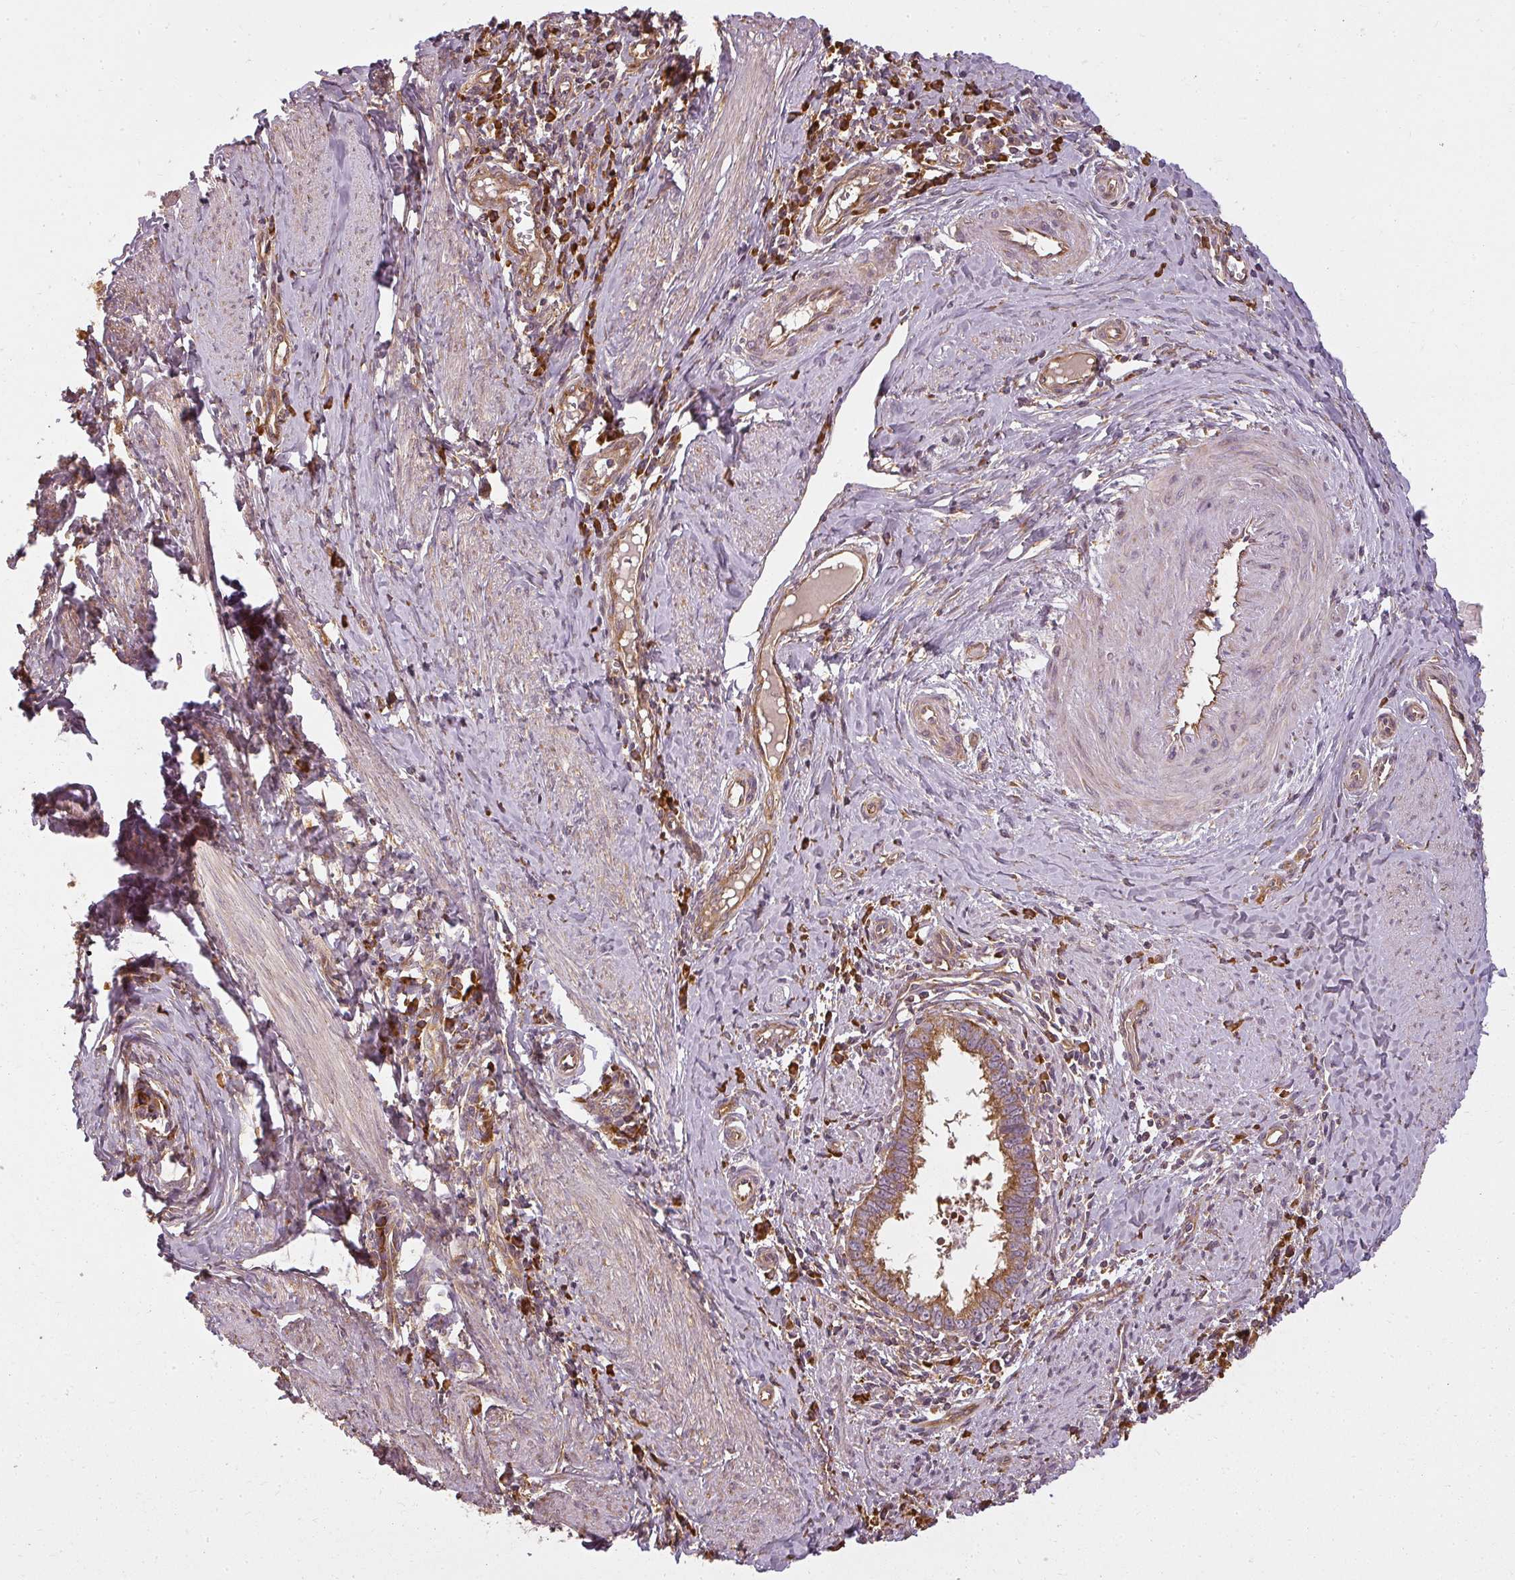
{"staining": {"intensity": "strong", "quantity": ">75%", "location": "cytoplasmic/membranous"}, "tissue": "cervical cancer", "cell_type": "Tumor cells", "image_type": "cancer", "snomed": [{"axis": "morphology", "description": "Adenocarcinoma, NOS"}, {"axis": "topography", "description": "Cervix"}], "caption": "Immunohistochemistry of human cervical adenocarcinoma shows high levels of strong cytoplasmic/membranous positivity in approximately >75% of tumor cells. (Brightfield microscopy of DAB IHC at high magnification).", "gene": "RPL24", "patient": {"sex": "female", "age": 36}}